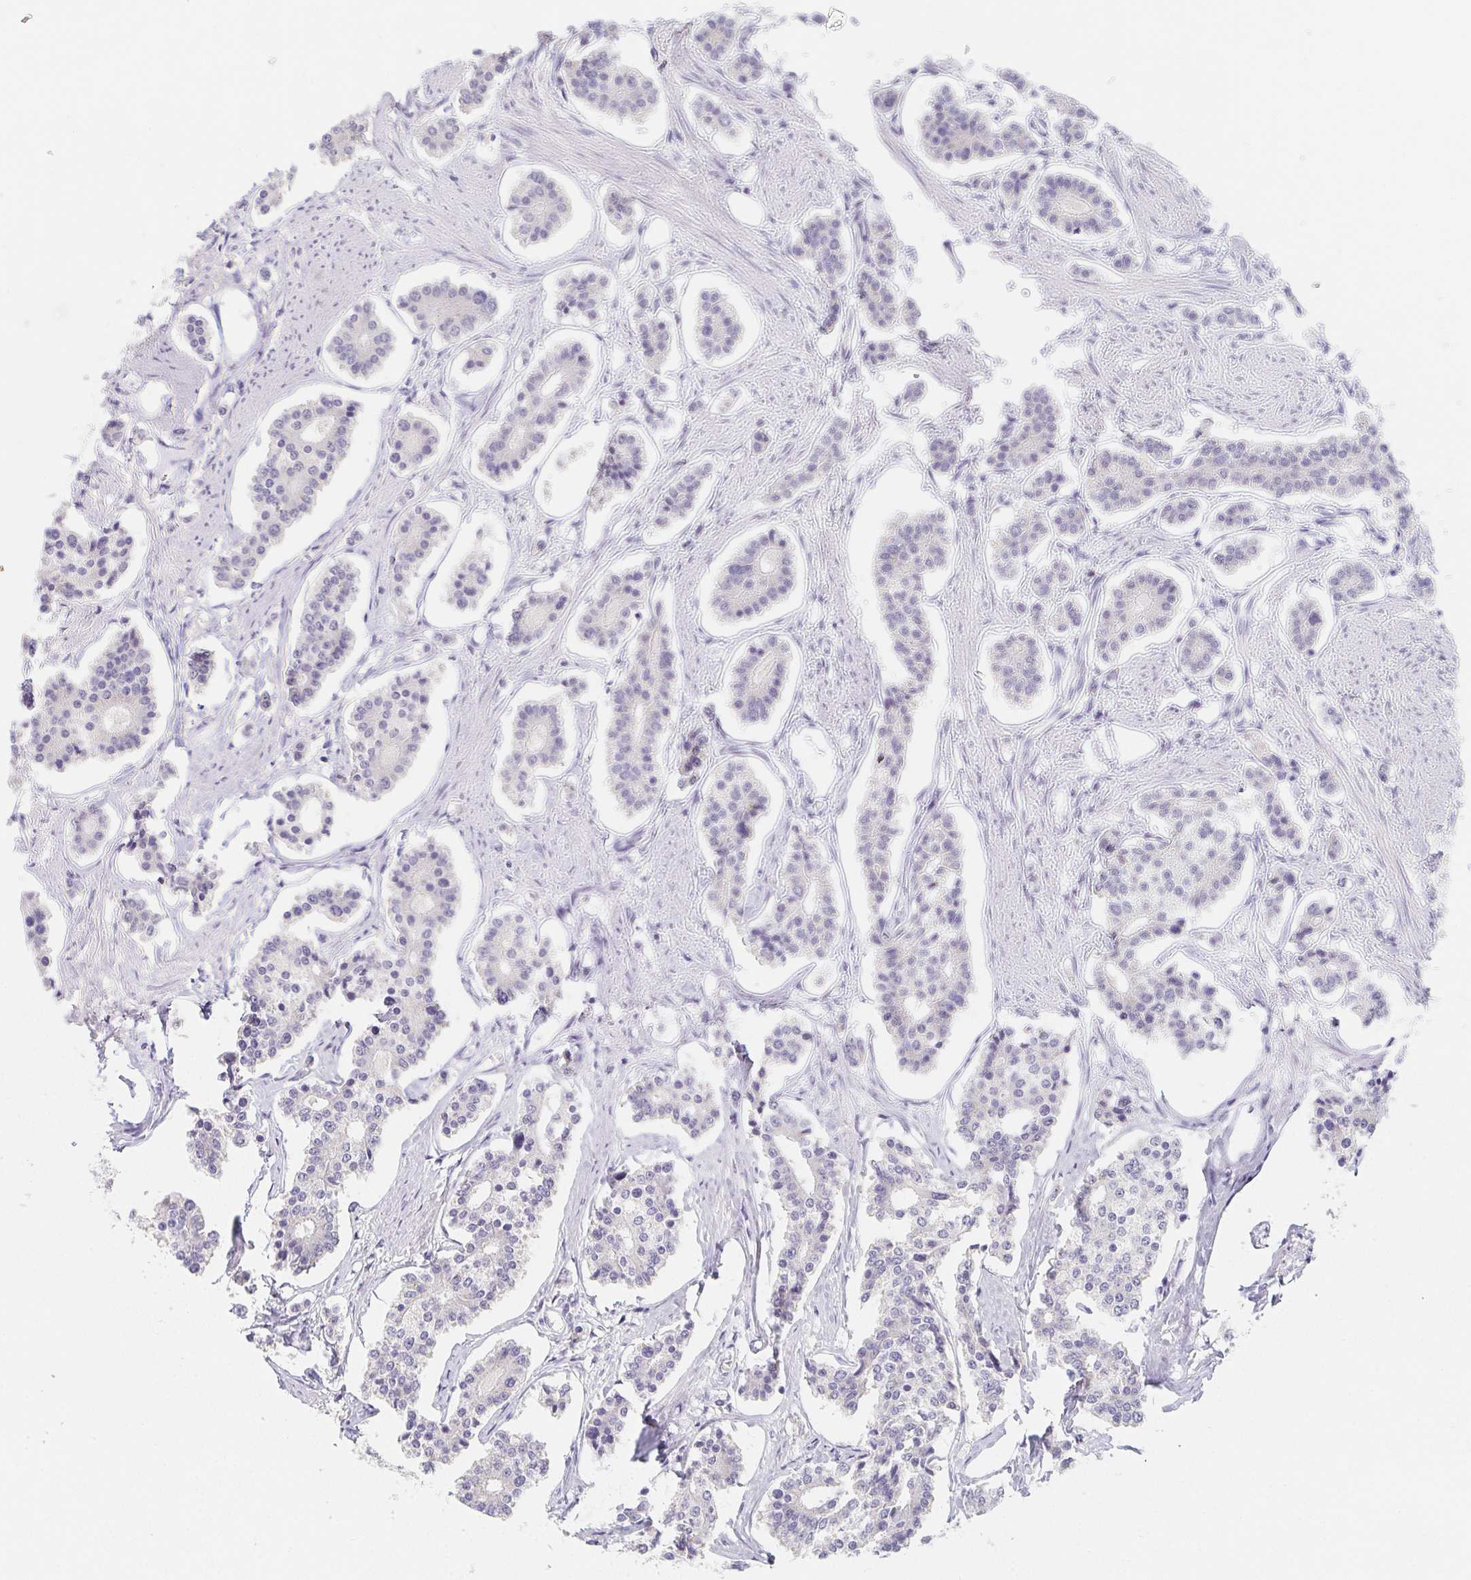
{"staining": {"intensity": "negative", "quantity": "none", "location": "none"}, "tissue": "carcinoid", "cell_type": "Tumor cells", "image_type": "cancer", "snomed": [{"axis": "morphology", "description": "Carcinoid, malignant, NOS"}, {"axis": "topography", "description": "Small intestine"}], "caption": "Tumor cells show no significant protein staining in malignant carcinoid. (DAB immunohistochemistry (IHC) with hematoxylin counter stain).", "gene": "GLIPR1L1", "patient": {"sex": "female", "age": 65}}